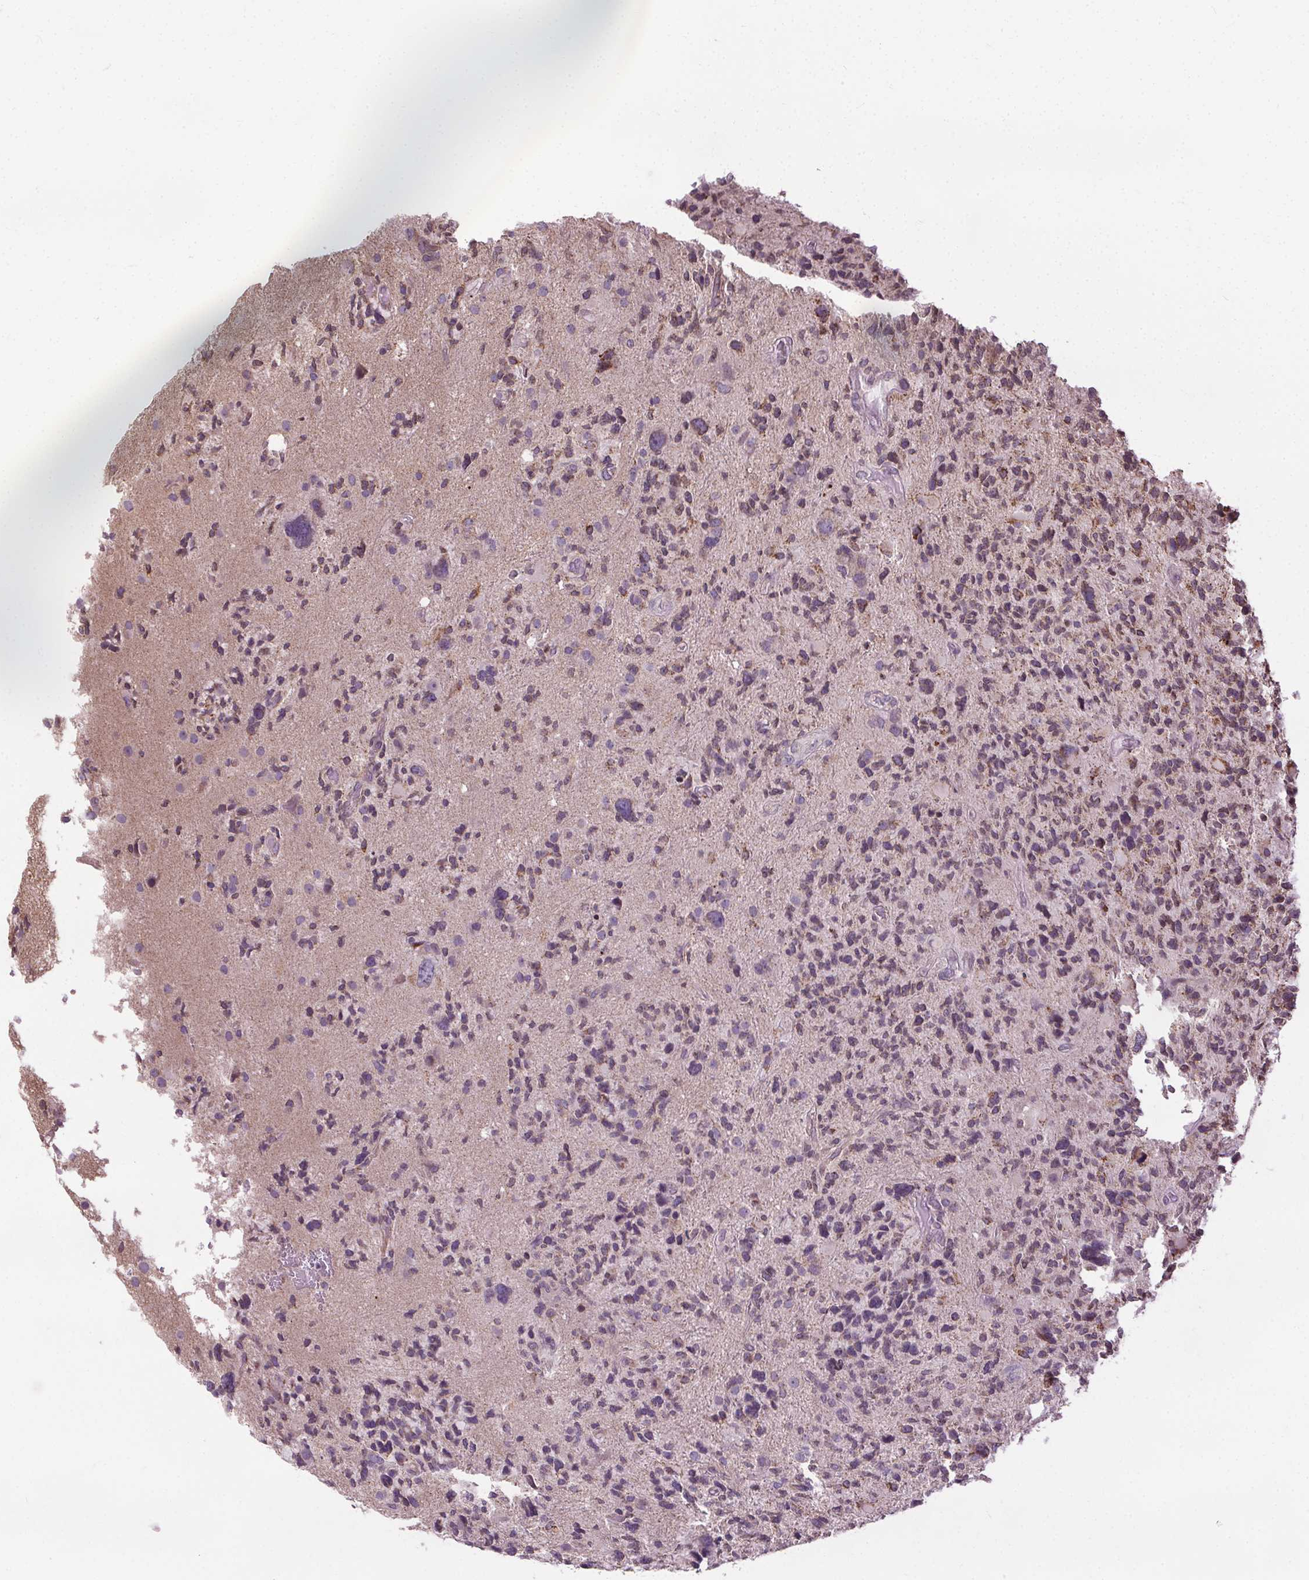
{"staining": {"intensity": "weak", "quantity": "<25%", "location": "nuclear"}, "tissue": "glioma", "cell_type": "Tumor cells", "image_type": "cancer", "snomed": [{"axis": "morphology", "description": "Glioma, malignant, High grade"}, {"axis": "topography", "description": "Brain"}], "caption": "This is an immunohistochemistry (IHC) histopathology image of human glioma. There is no expression in tumor cells.", "gene": "LFNG", "patient": {"sex": "female", "age": 71}}